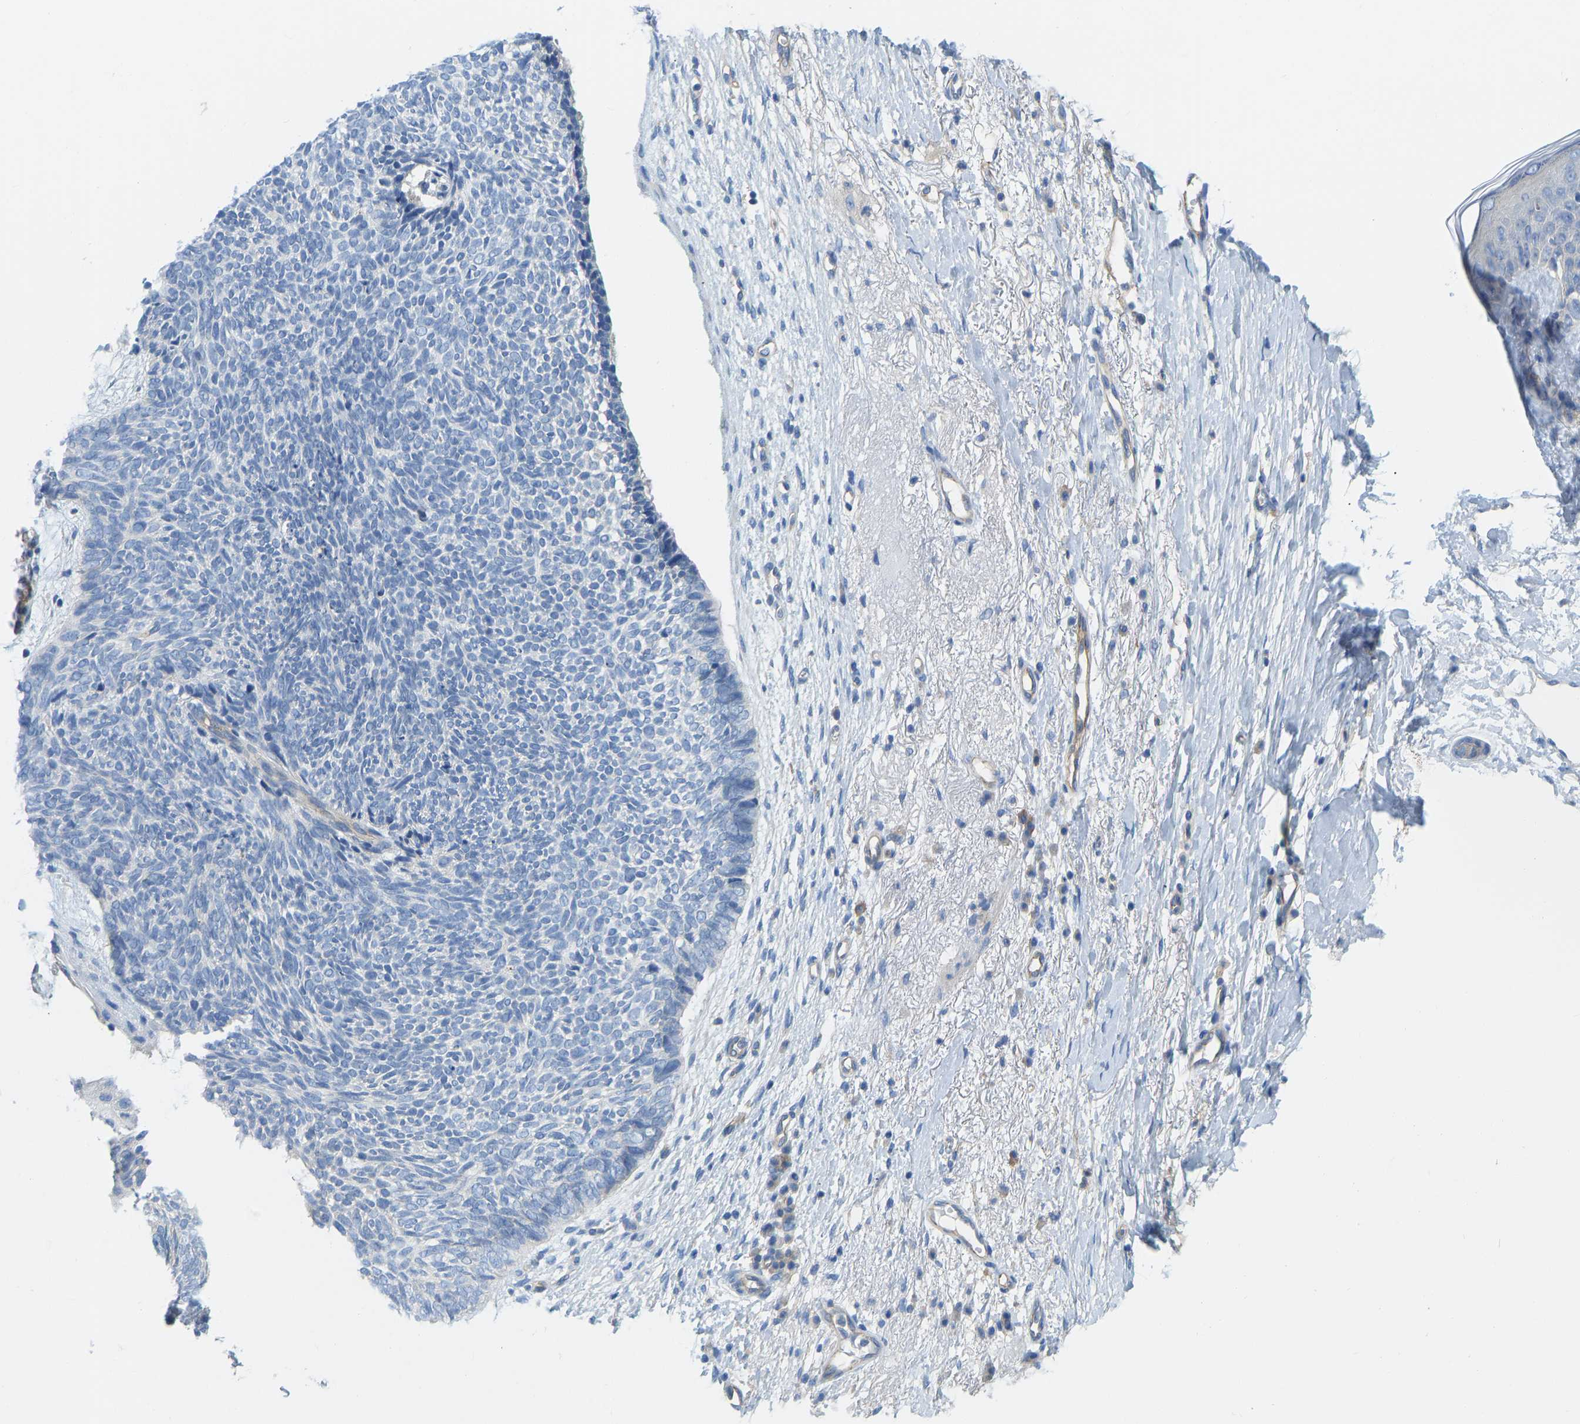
{"staining": {"intensity": "negative", "quantity": "none", "location": "none"}, "tissue": "skin cancer", "cell_type": "Tumor cells", "image_type": "cancer", "snomed": [{"axis": "morphology", "description": "Basal cell carcinoma"}, {"axis": "topography", "description": "Skin"}], "caption": "Skin cancer (basal cell carcinoma) was stained to show a protein in brown. There is no significant positivity in tumor cells.", "gene": "CHAD", "patient": {"sex": "female", "age": 84}}